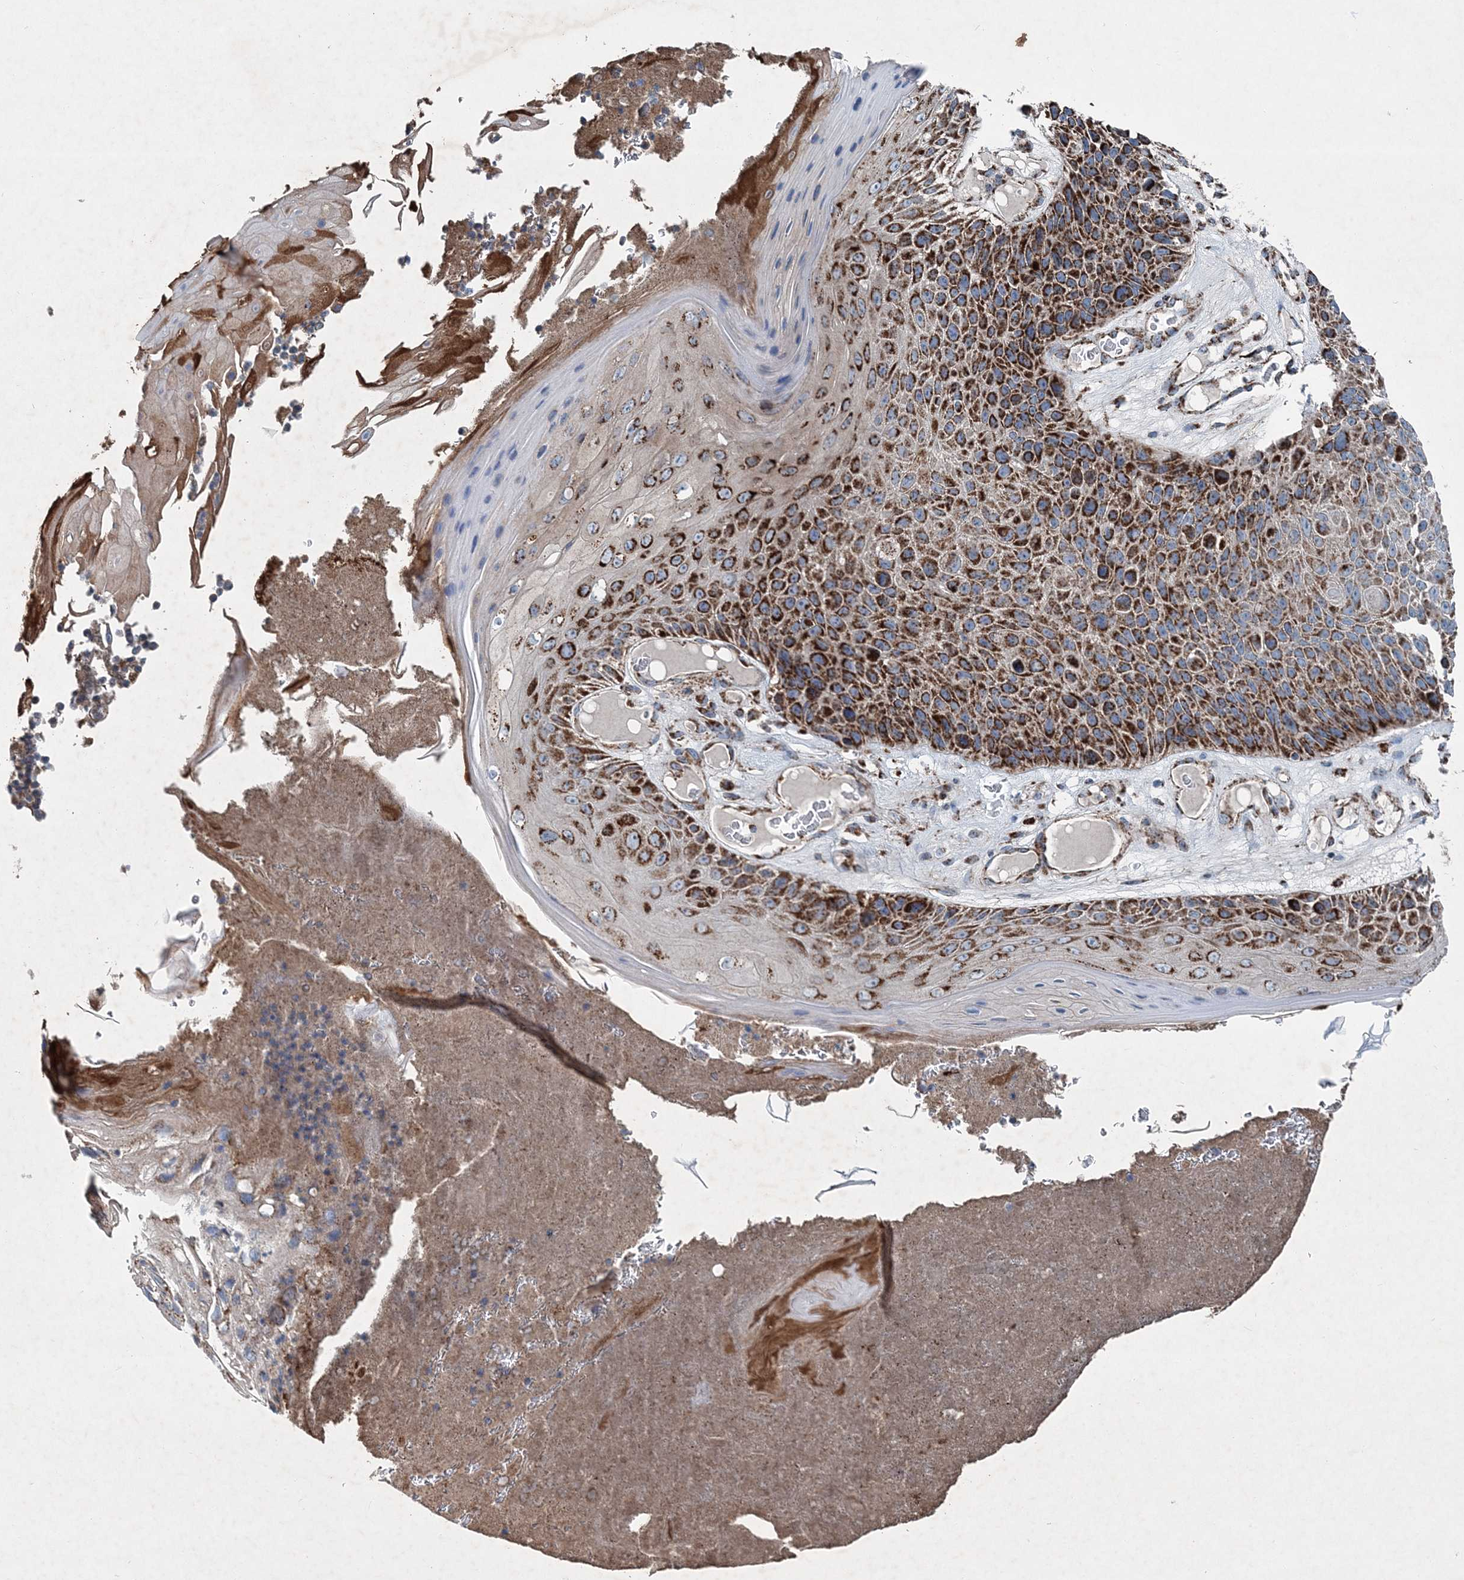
{"staining": {"intensity": "strong", "quantity": ">75%", "location": "cytoplasmic/membranous"}, "tissue": "skin cancer", "cell_type": "Tumor cells", "image_type": "cancer", "snomed": [{"axis": "morphology", "description": "Squamous cell carcinoma, NOS"}, {"axis": "topography", "description": "Skin"}], "caption": "High-magnification brightfield microscopy of squamous cell carcinoma (skin) stained with DAB (3,3'-diaminobenzidine) (brown) and counterstained with hematoxylin (blue). tumor cells exhibit strong cytoplasmic/membranous expression is present in approximately>75% of cells.", "gene": "SPAG16", "patient": {"sex": "female", "age": 88}}